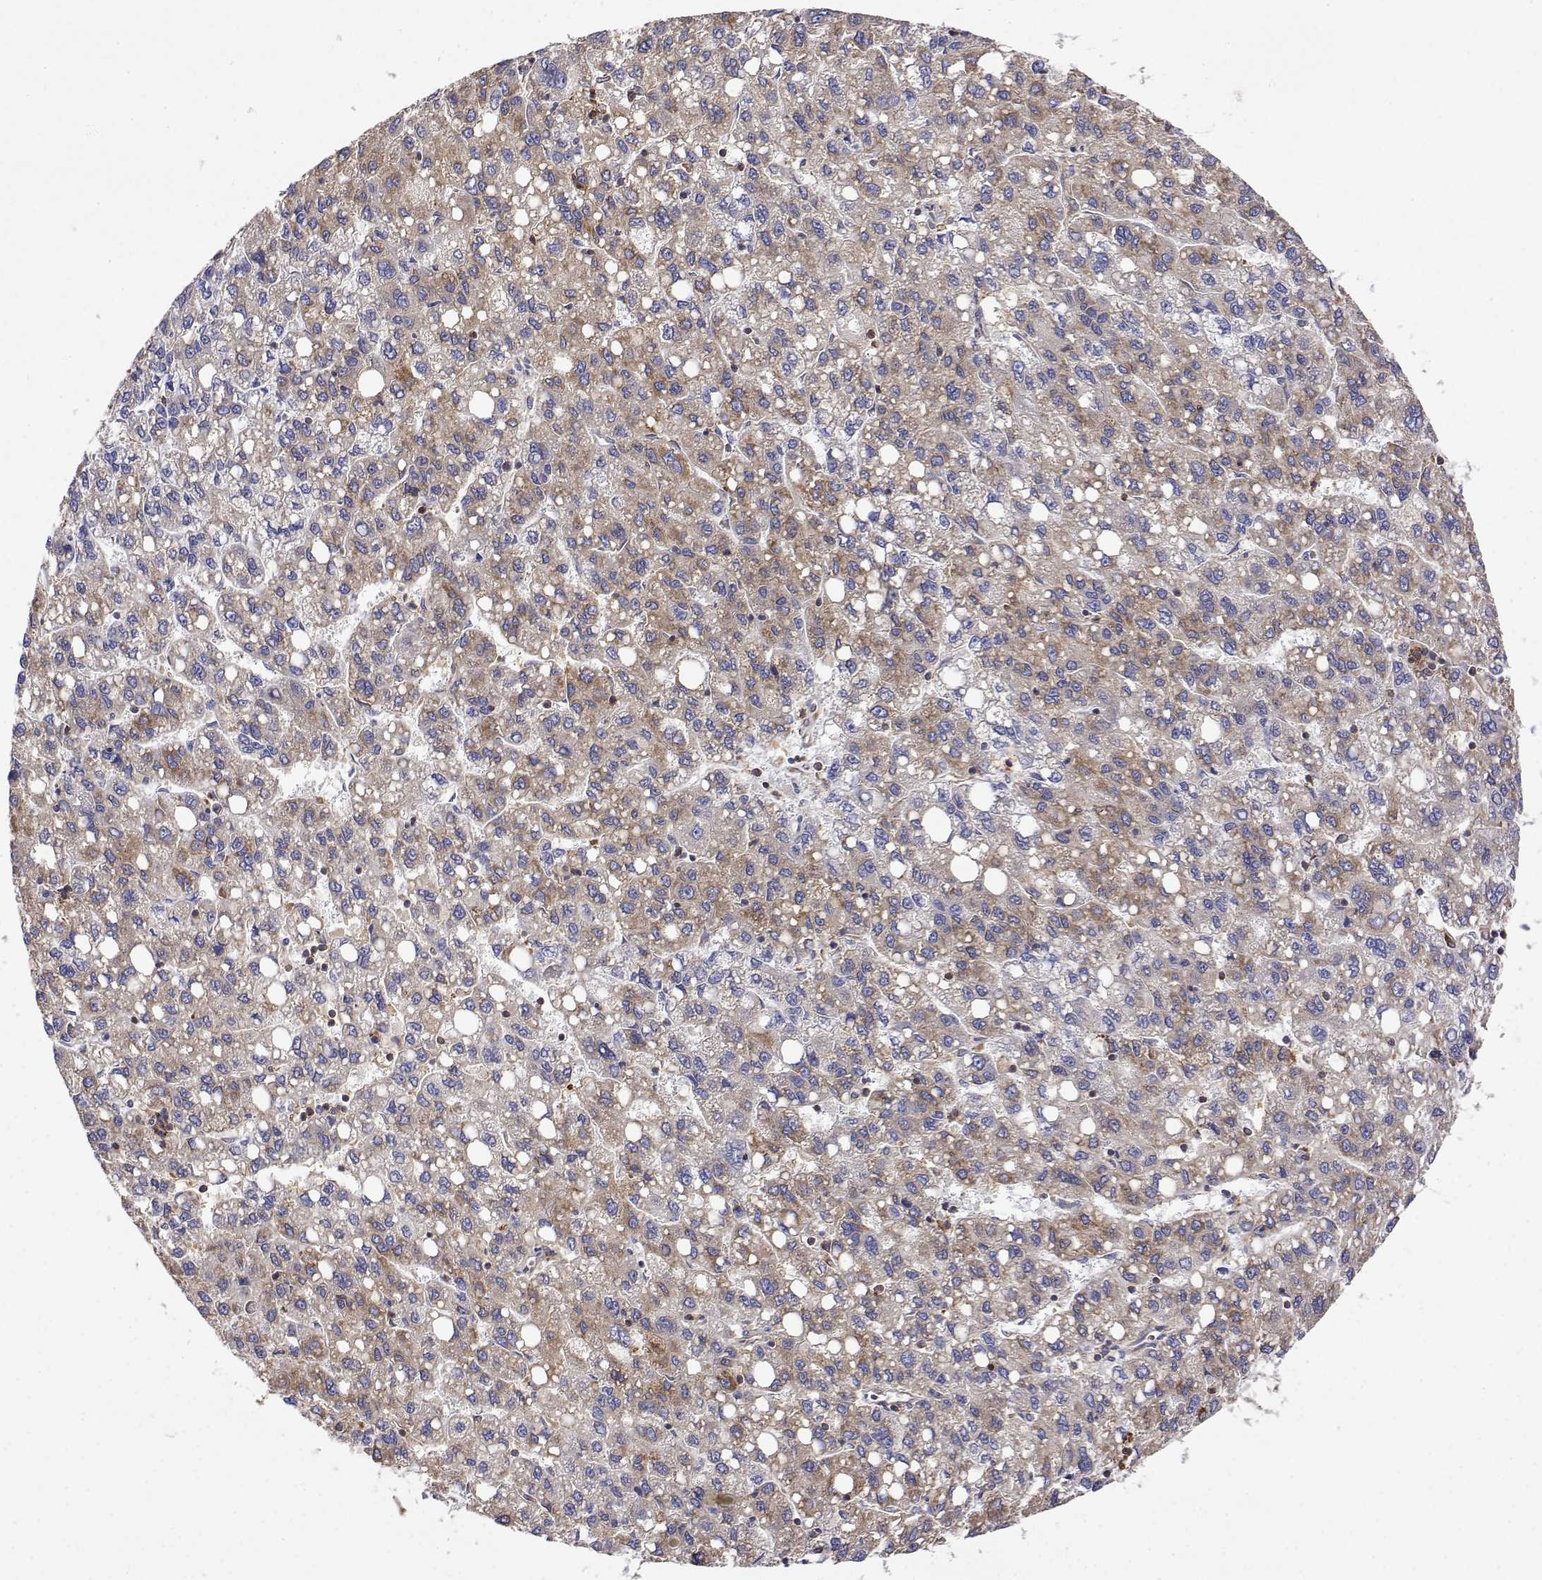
{"staining": {"intensity": "weak", "quantity": "25%-75%", "location": "cytoplasmic/membranous"}, "tissue": "liver cancer", "cell_type": "Tumor cells", "image_type": "cancer", "snomed": [{"axis": "morphology", "description": "Carcinoma, Hepatocellular, NOS"}, {"axis": "topography", "description": "Liver"}], "caption": "High-magnification brightfield microscopy of liver cancer stained with DAB (brown) and counterstained with hematoxylin (blue). tumor cells exhibit weak cytoplasmic/membranous staining is appreciated in about25%-75% of cells.", "gene": "EEF1G", "patient": {"sex": "female", "age": 82}}